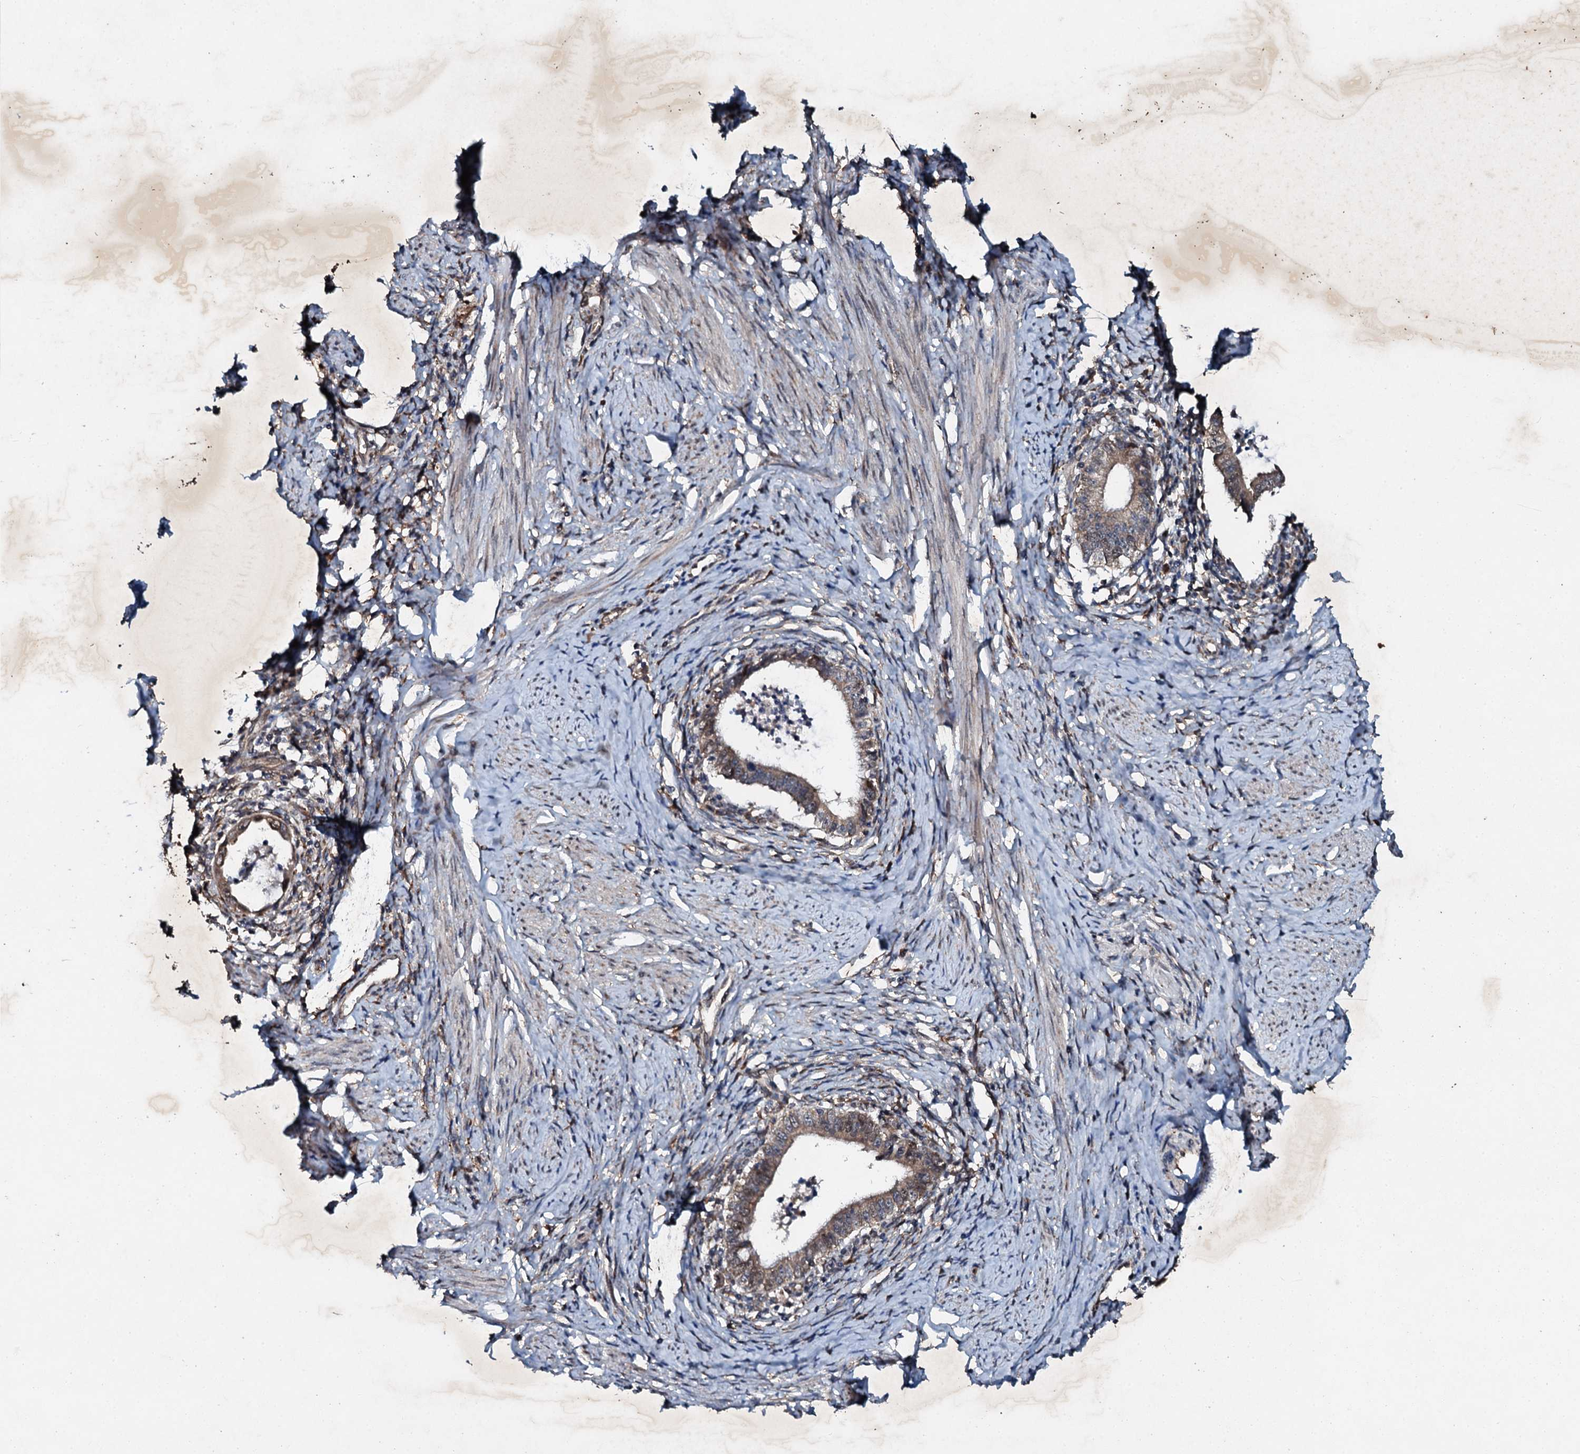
{"staining": {"intensity": "weak", "quantity": ">75%", "location": "cytoplasmic/membranous"}, "tissue": "cervical cancer", "cell_type": "Tumor cells", "image_type": "cancer", "snomed": [{"axis": "morphology", "description": "Adenocarcinoma, NOS"}, {"axis": "topography", "description": "Cervix"}], "caption": "IHC histopathology image of adenocarcinoma (cervical) stained for a protein (brown), which exhibits low levels of weak cytoplasmic/membranous expression in about >75% of tumor cells.", "gene": "ADAMTS10", "patient": {"sex": "female", "age": 36}}